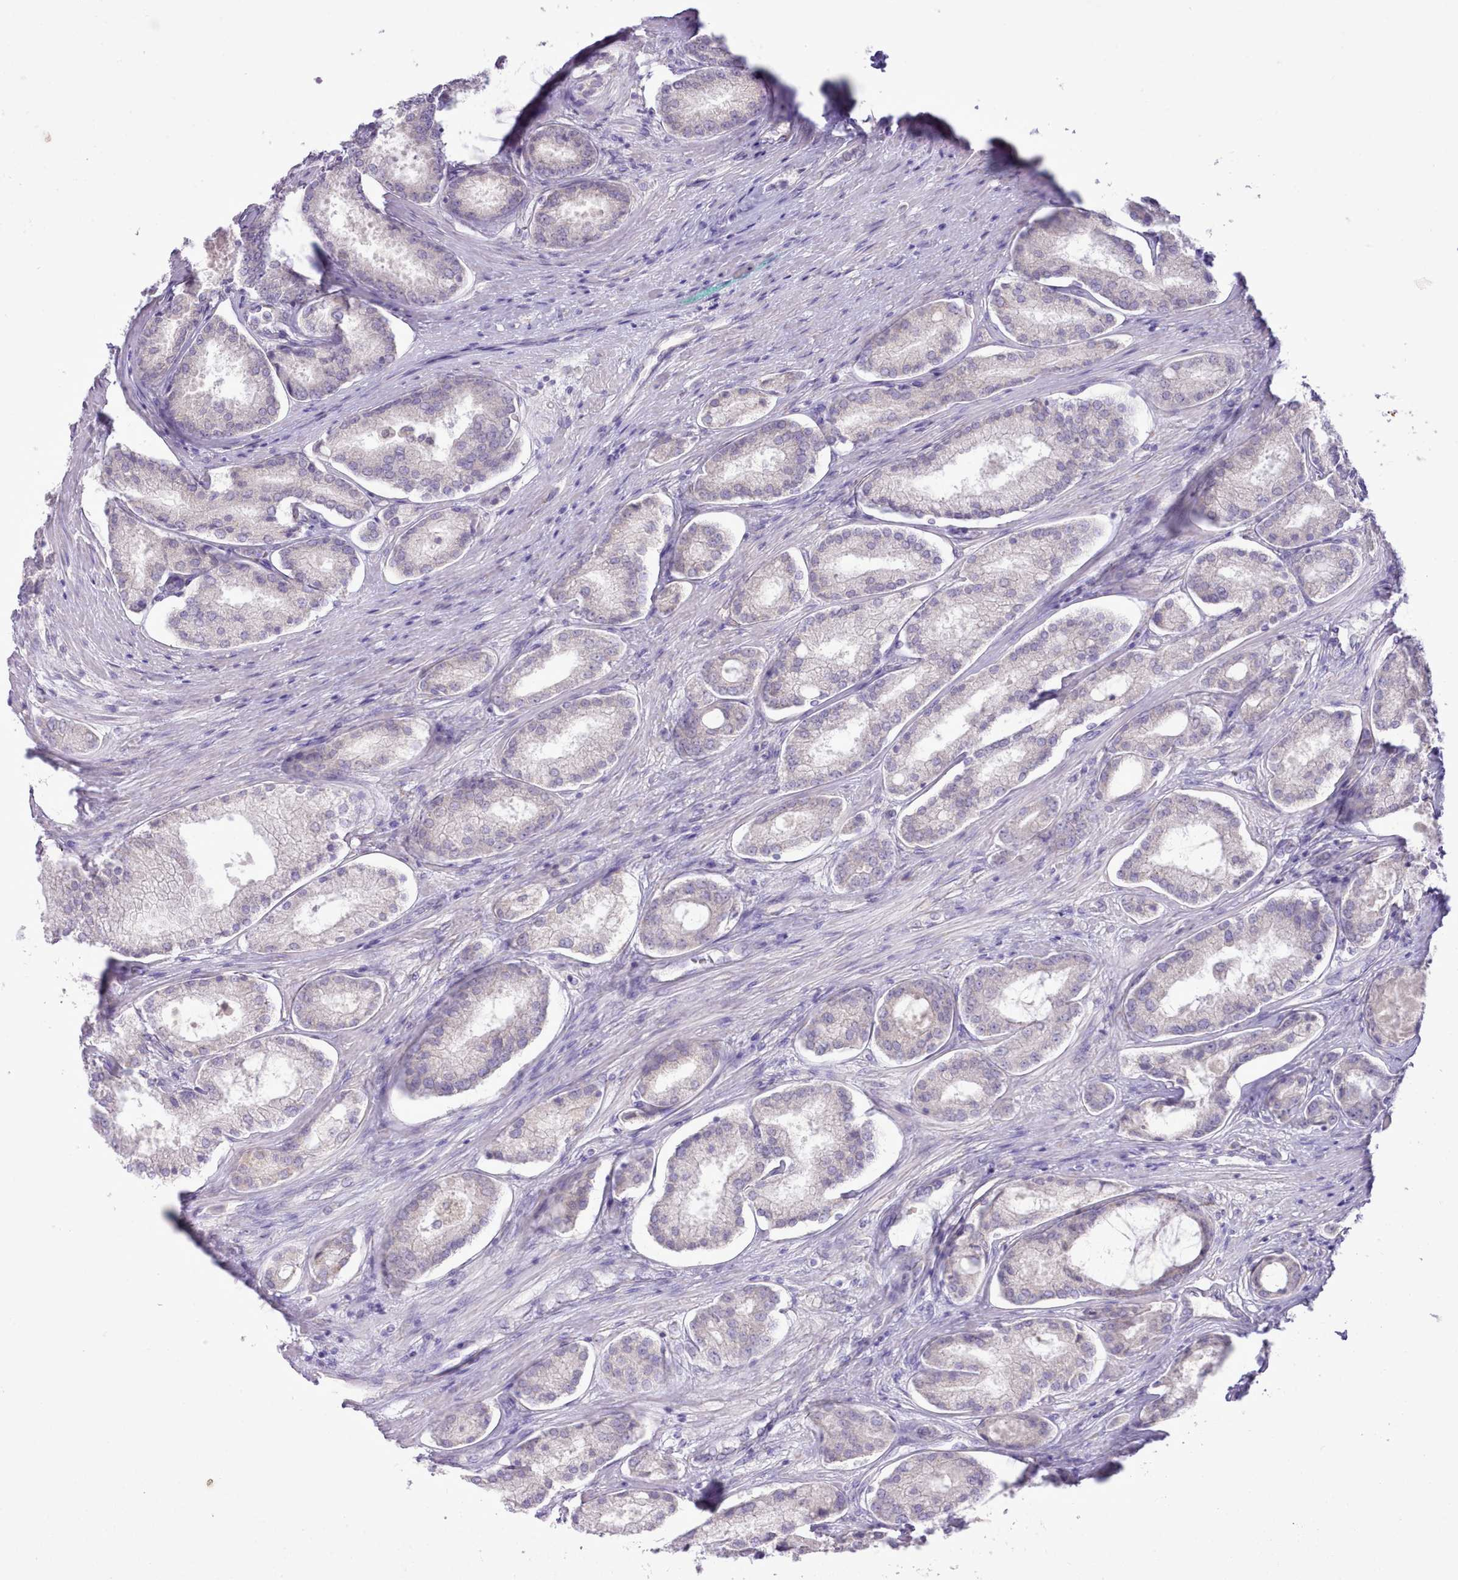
{"staining": {"intensity": "negative", "quantity": "none", "location": "none"}, "tissue": "prostate cancer", "cell_type": "Tumor cells", "image_type": "cancer", "snomed": [{"axis": "morphology", "description": "Adenocarcinoma, Low grade"}, {"axis": "topography", "description": "Prostate"}], "caption": "The immunohistochemistry (IHC) image has no significant staining in tumor cells of prostate low-grade adenocarcinoma tissue. Brightfield microscopy of immunohistochemistry (IHC) stained with DAB (3,3'-diaminobenzidine) (brown) and hematoxylin (blue), captured at high magnification.", "gene": "CCL1", "patient": {"sex": "male", "age": 68}}